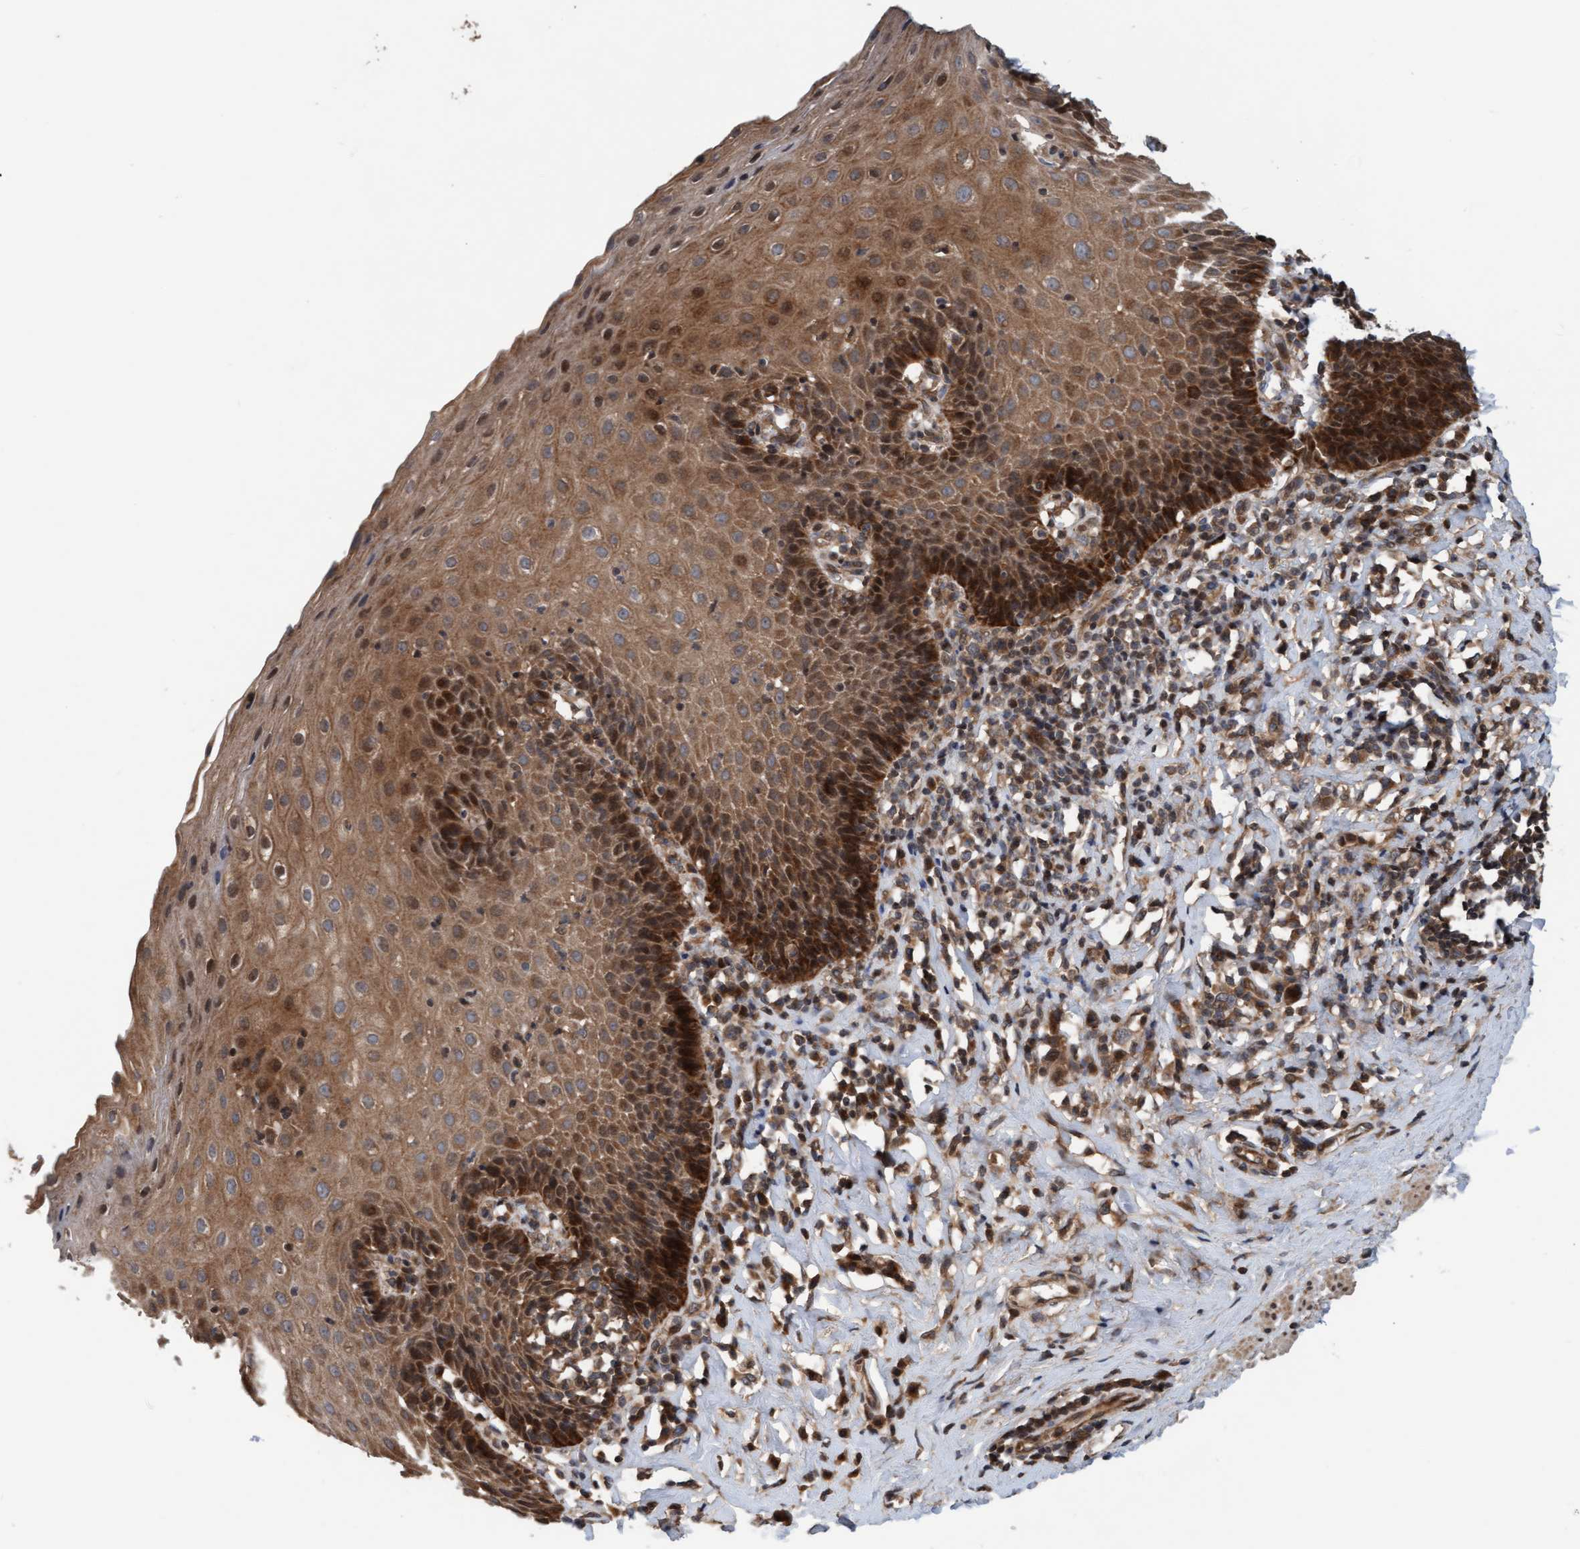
{"staining": {"intensity": "strong", "quantity": "25%-75%", "location": "cytoplasmic/membranous,nuclear"}, "tissue": "esophagus", "cell_type": "Squamous epithelial cells", "image_type": "normal", "snomed": [{"axis": "morphology", "description": "Normal tissue, NOS"}, {"axis": "topography", "description": "Esophagus"}], "caption": "Strong cytoplasmic/membranous,nuclear staining is identified in approximately 25%-75% of squamous epithelial cells in normal esophagus.", "gene": "MLXIP", "patient": {"sex": "female", "age": 61}}